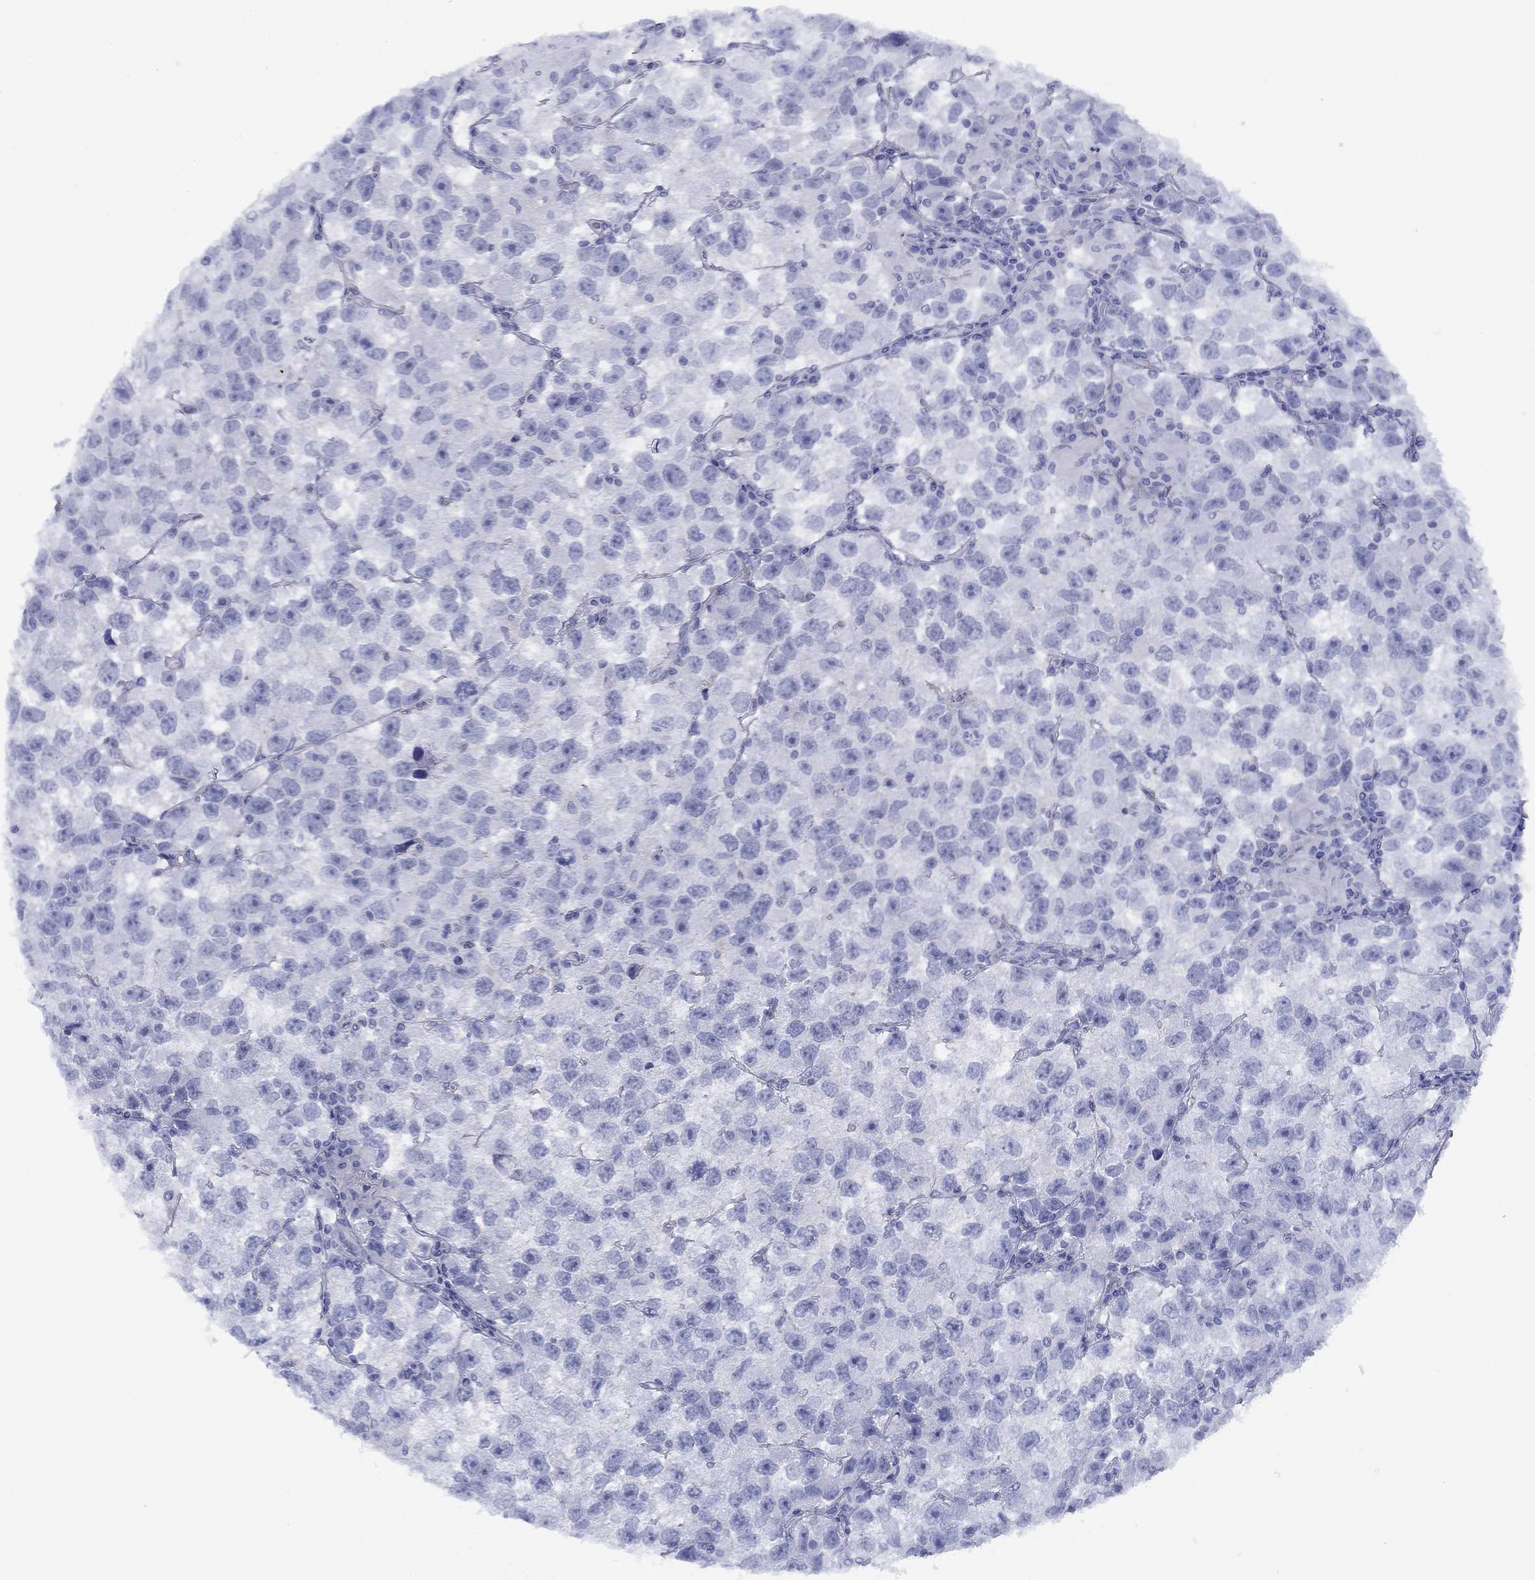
{"staining": {"intensity": "negative", "quantity": "none", "location": "none"}, "tissue": "testis cancer", "cell_type": "Tumor cells", "image_type": "cancer", "snomed": [{"axis": "morphology", "description": "Seminoma, NOS"}, {"axis": "topography", "description": "Testis"}], "caption": "DAB immunohistochemical staining of testis seminoma shows no significant staining in tumor cells. (Stains: DAB (3,3'-diaminobenzidine) IHC with hematoxylin counter stain, Microscopy: brightfield microscopy at high magnification).", "gene": "TIGD4", "patient": {"sex": "male", "age": 26}}